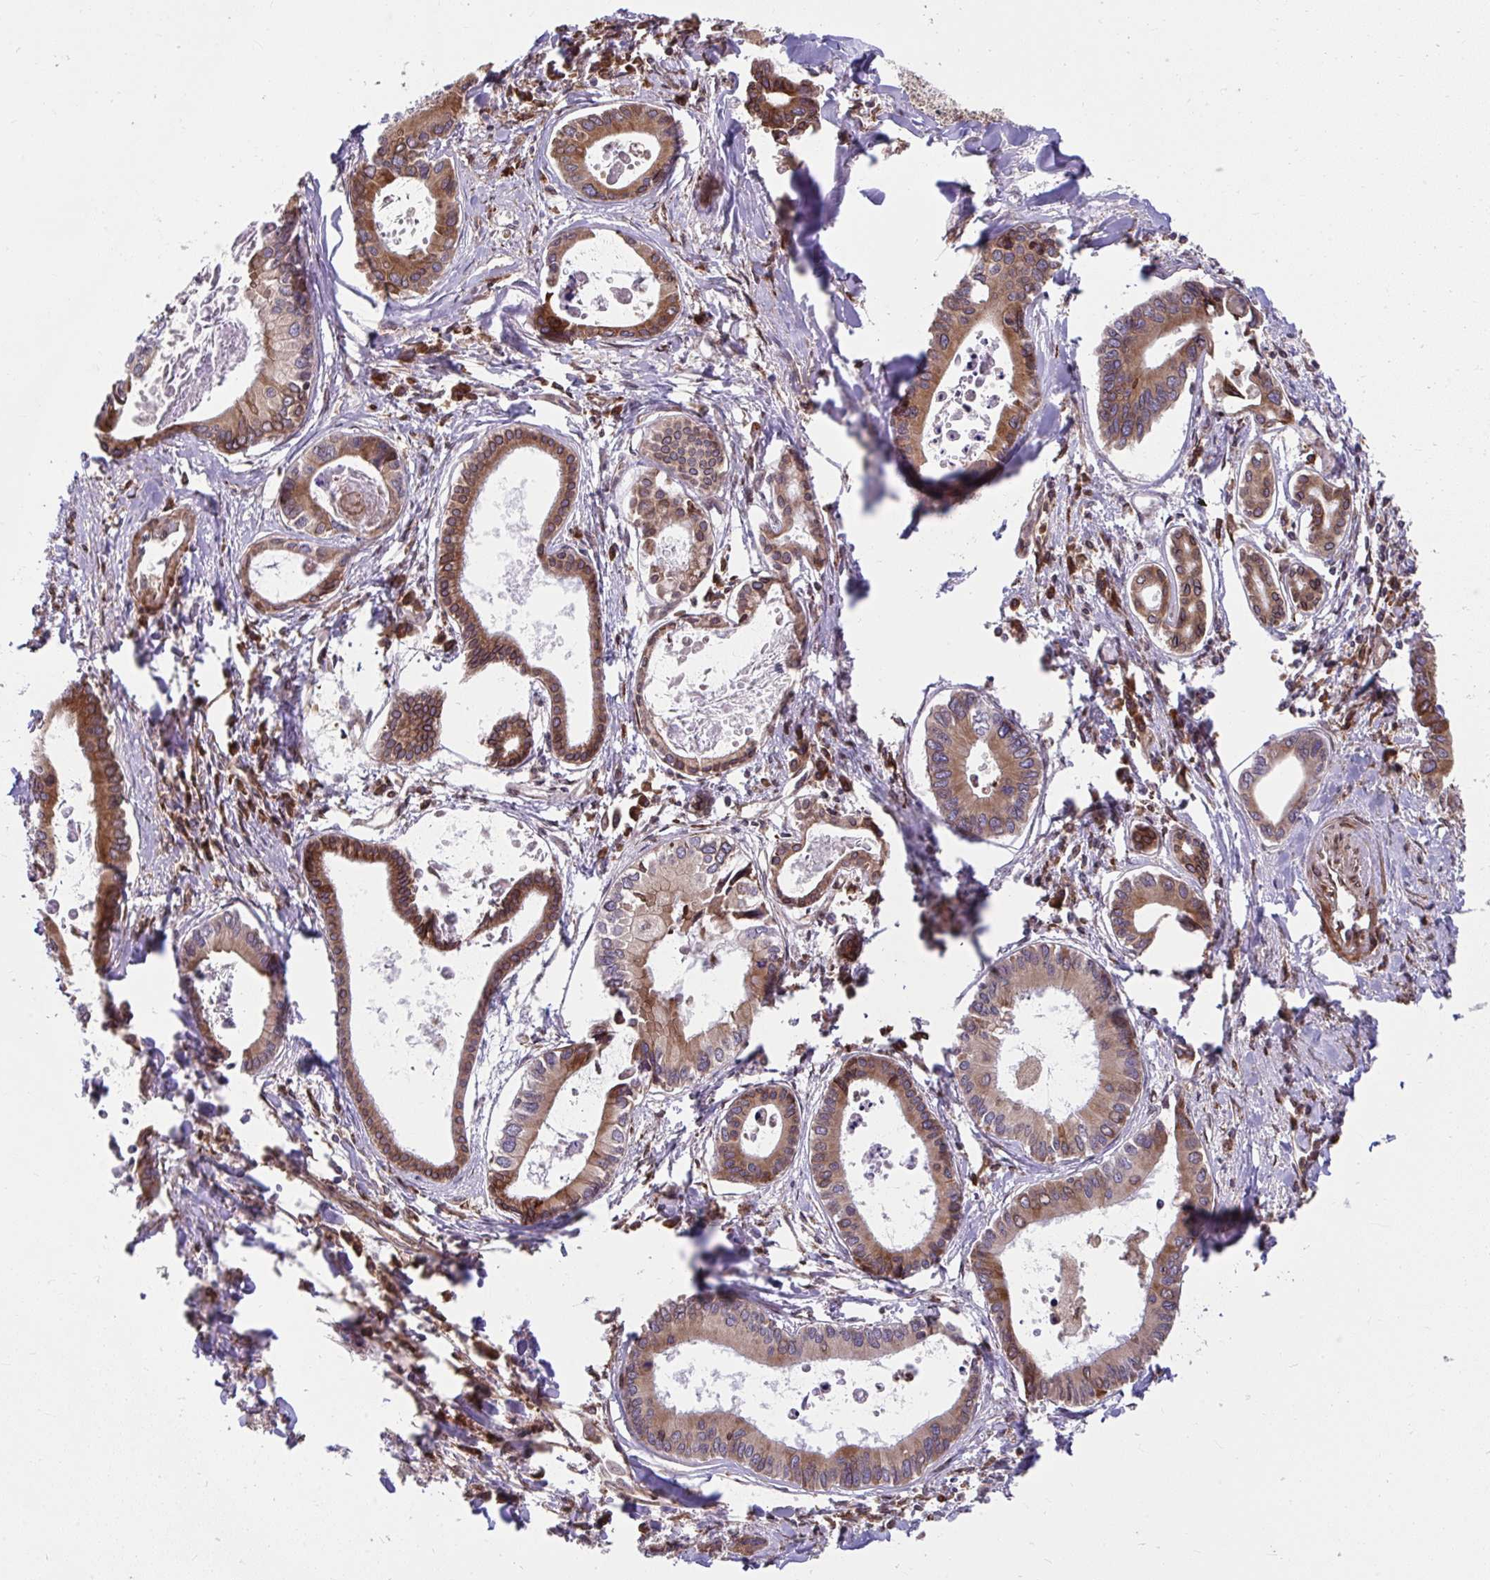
{"staining": {"intensity": "moderate", "quantity": ">75%", "location": "cytoplasmic/membranous"}, "tissue": "liver cancer", "cell_type": "Tumor cells", "image_type": "cancer", "snomed": [{"axis": "morphology", "description": "Cholangiocarcinoma"}, {"axis": "topography", "description": "Liver"}], "caption": "Cholangiocarcinoma (liver) tissue reveals moderate cytoplasmic/membranous positivity in approximately >75% of tumor cells", "gene": "STIM2", "patient": {"sex": "male", "age": 66}}